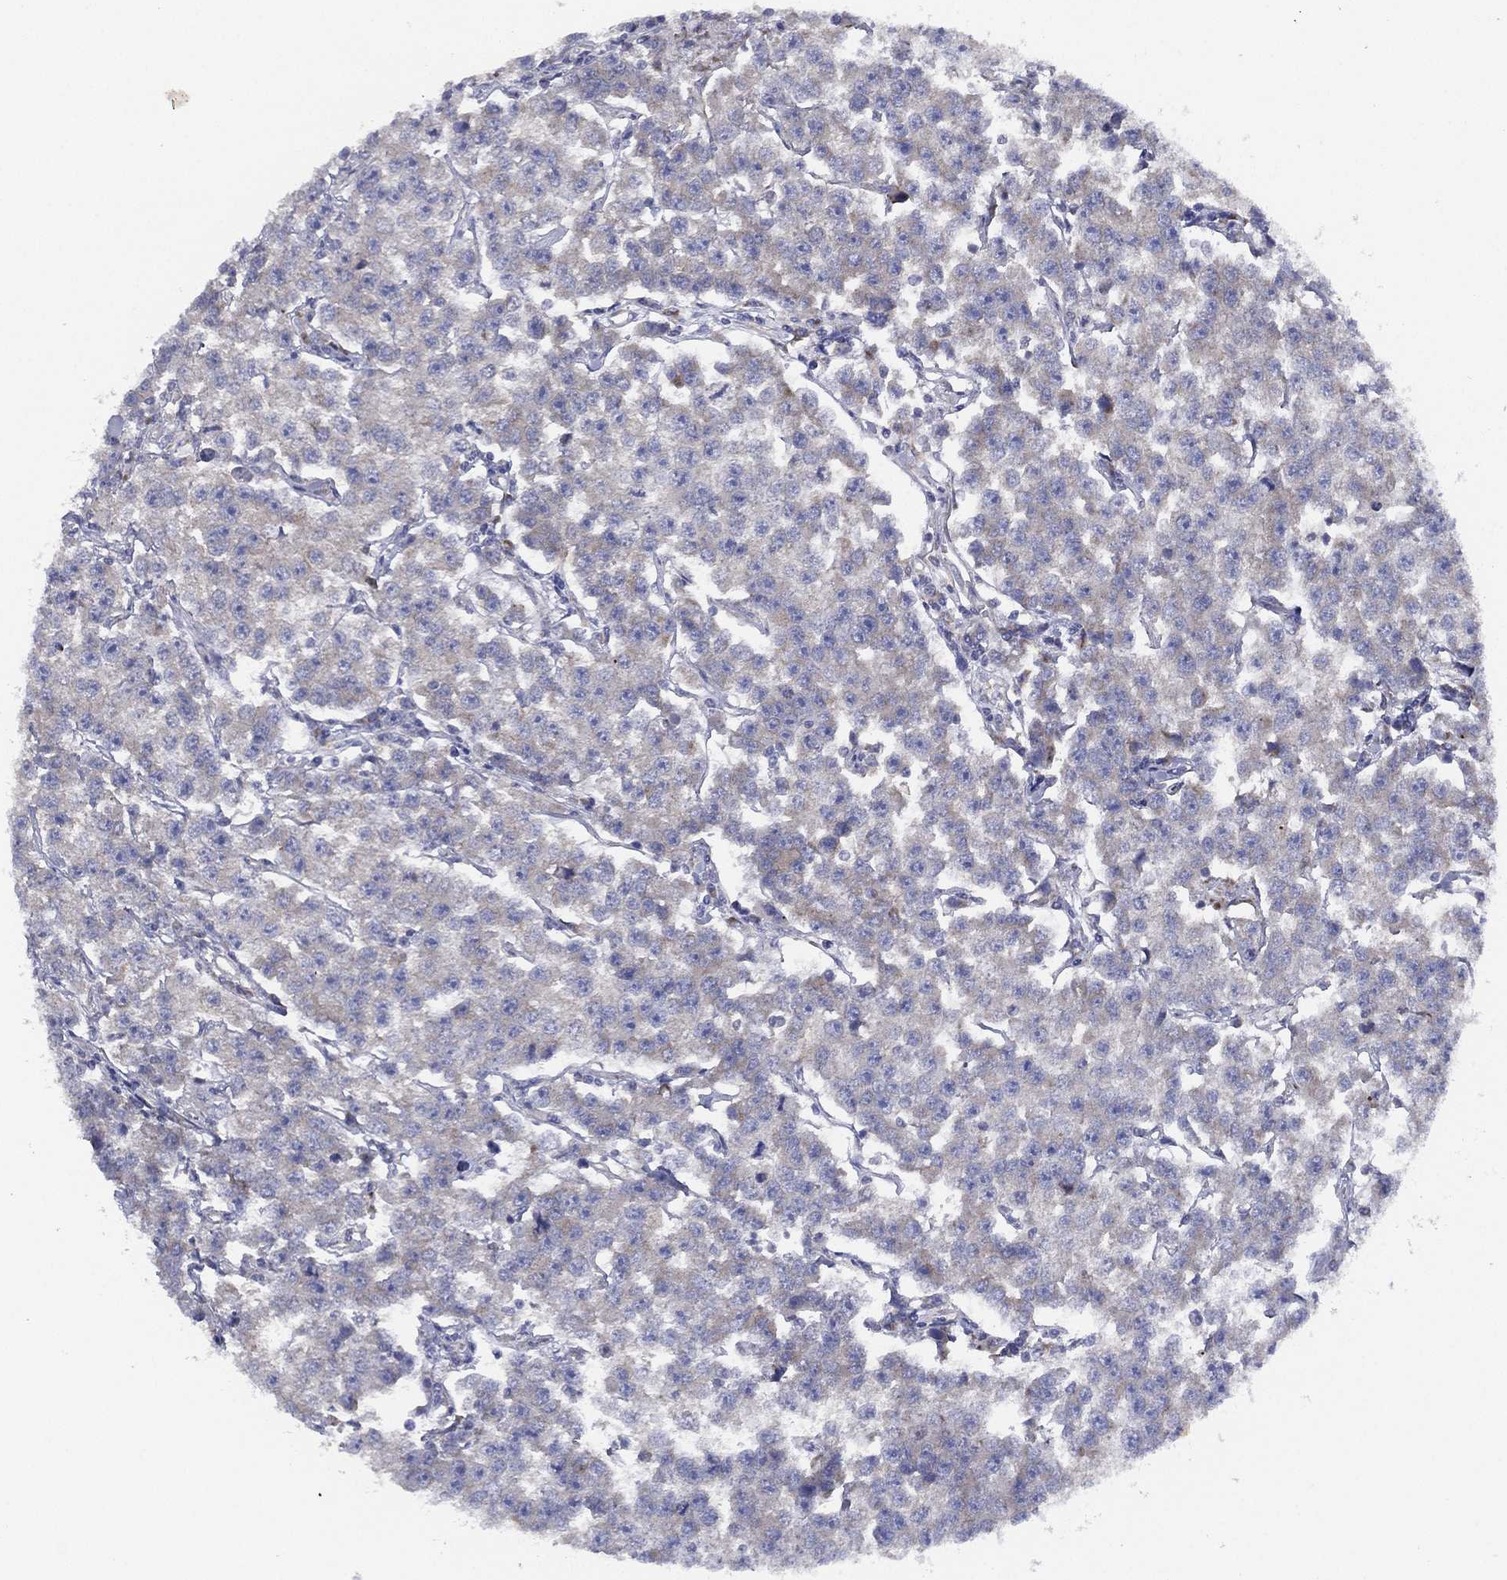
{"staining": {"intensity": "negative", "quantity": "none", "location": "none"}, "tissue": "testis cancer", "cell_type": "Tumor cells", "image_type": "cancer", "snomed": [{"axis": "morphology", "description": "Seminoma, NOS"}, {"axis": "topography", "description": "Testis"}], "caption": "Immunohistochemical staining of human seminoma (testis) shows no significant expression in tumor cells.", "gene": "ZNF223", "patient": {"sex": "male", "age": 59}}